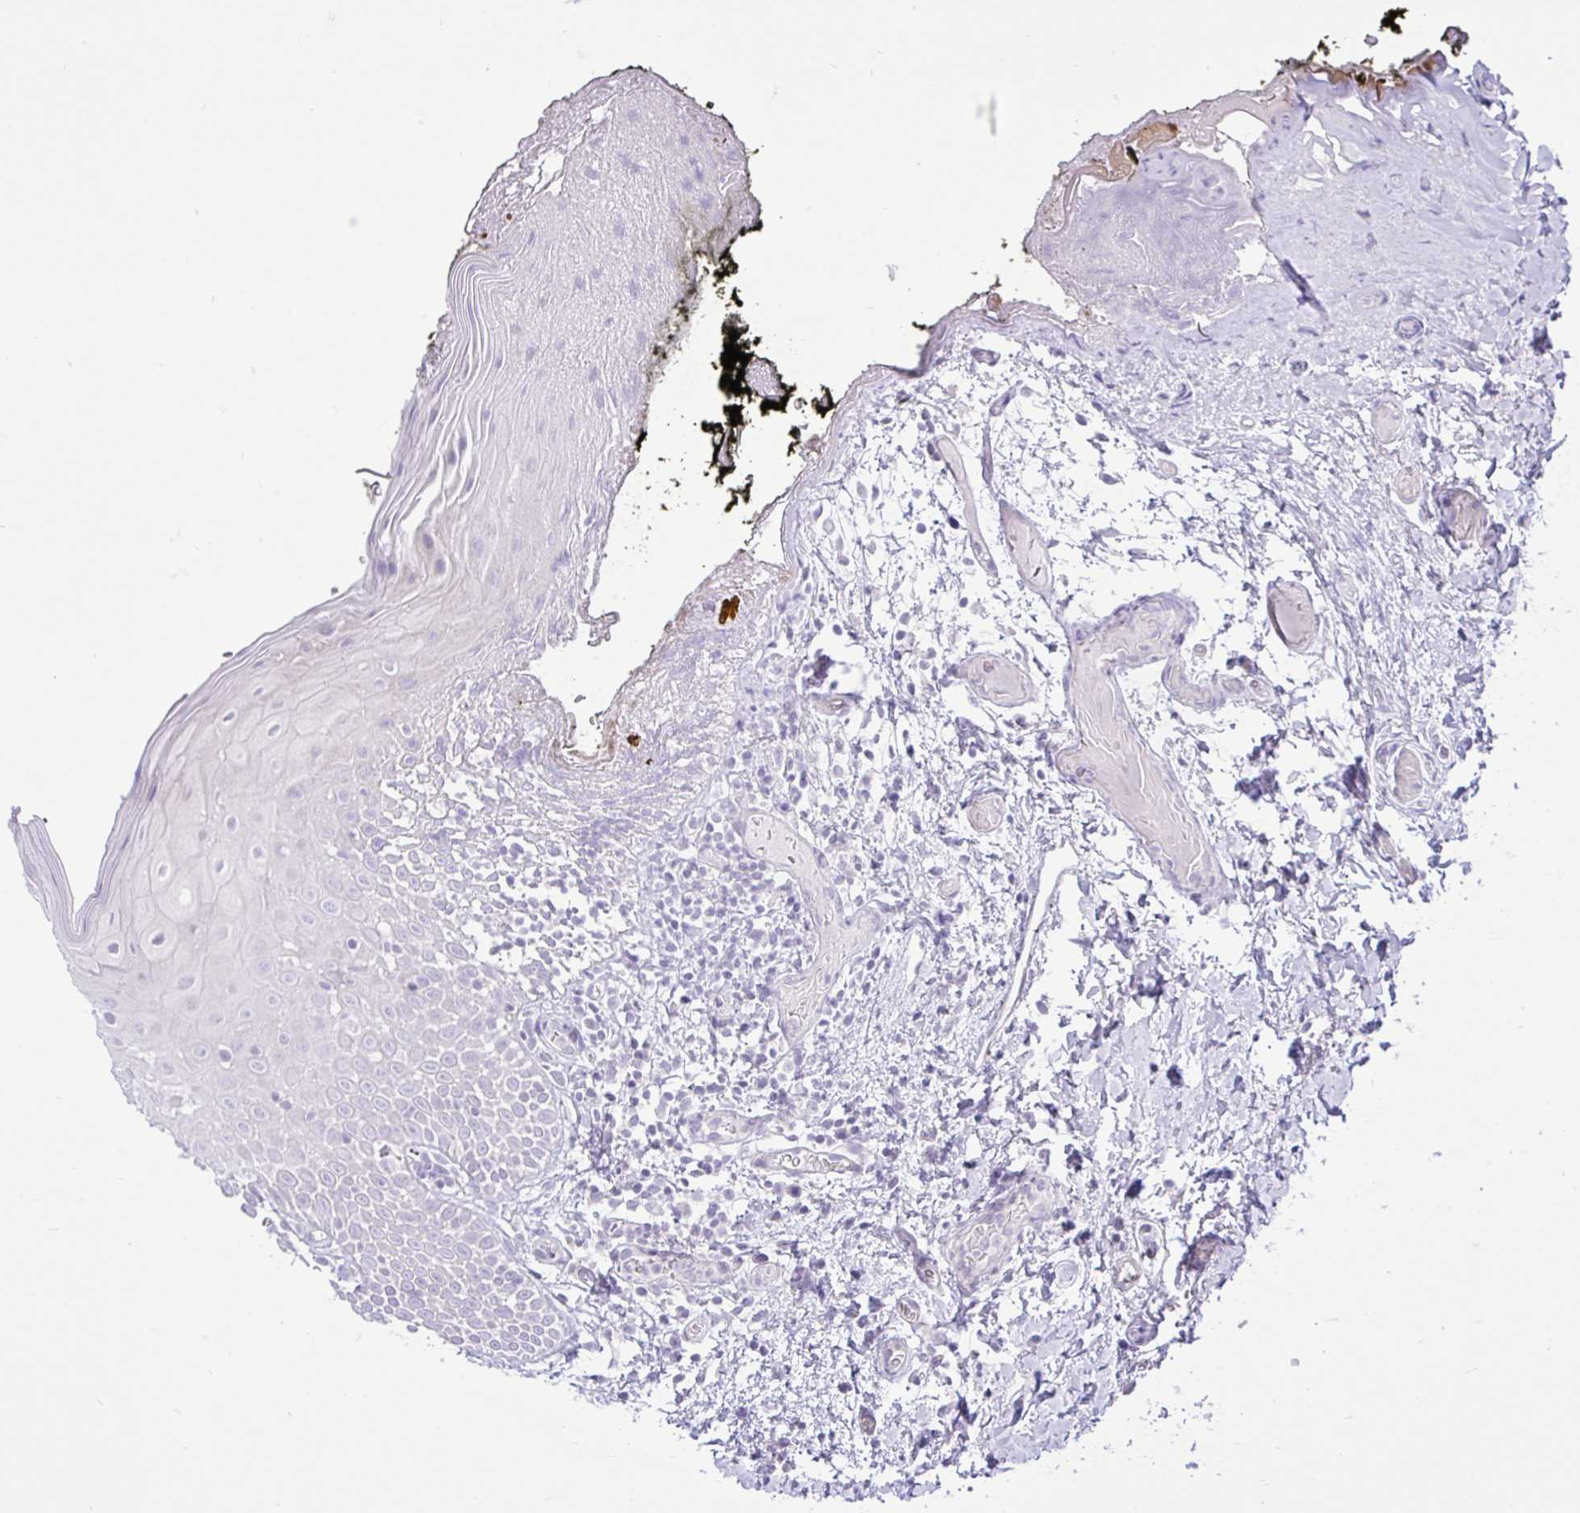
{"staining": {"intensity": "negative", "quantity": "none", "location": "none"}, "tissue": "oral mucosa", "cell_type": "Squamous epithelial cells", "image_type": "normal", "snomed": [{"axis": "morphology", "description": "Normal tissue, NOS"}, {"axis": "morphology", "description": "Squamous cell carcinoma, NOS"}, {"axis": "topography", "description": "Oral tissue"}, {"axis": "topography", "description": "Tounge, NOS"}, {"axis": "topography", "description": "Head-Neck"}], "caption": "Photomicrograph shows no protein staining in squamous epithelial cells of unremarkable oral mucosa. (IHC, brightfield microscopy, high magnification).", "gene": "ZNF101", "patient": {"sex": "male", "age": 76}}